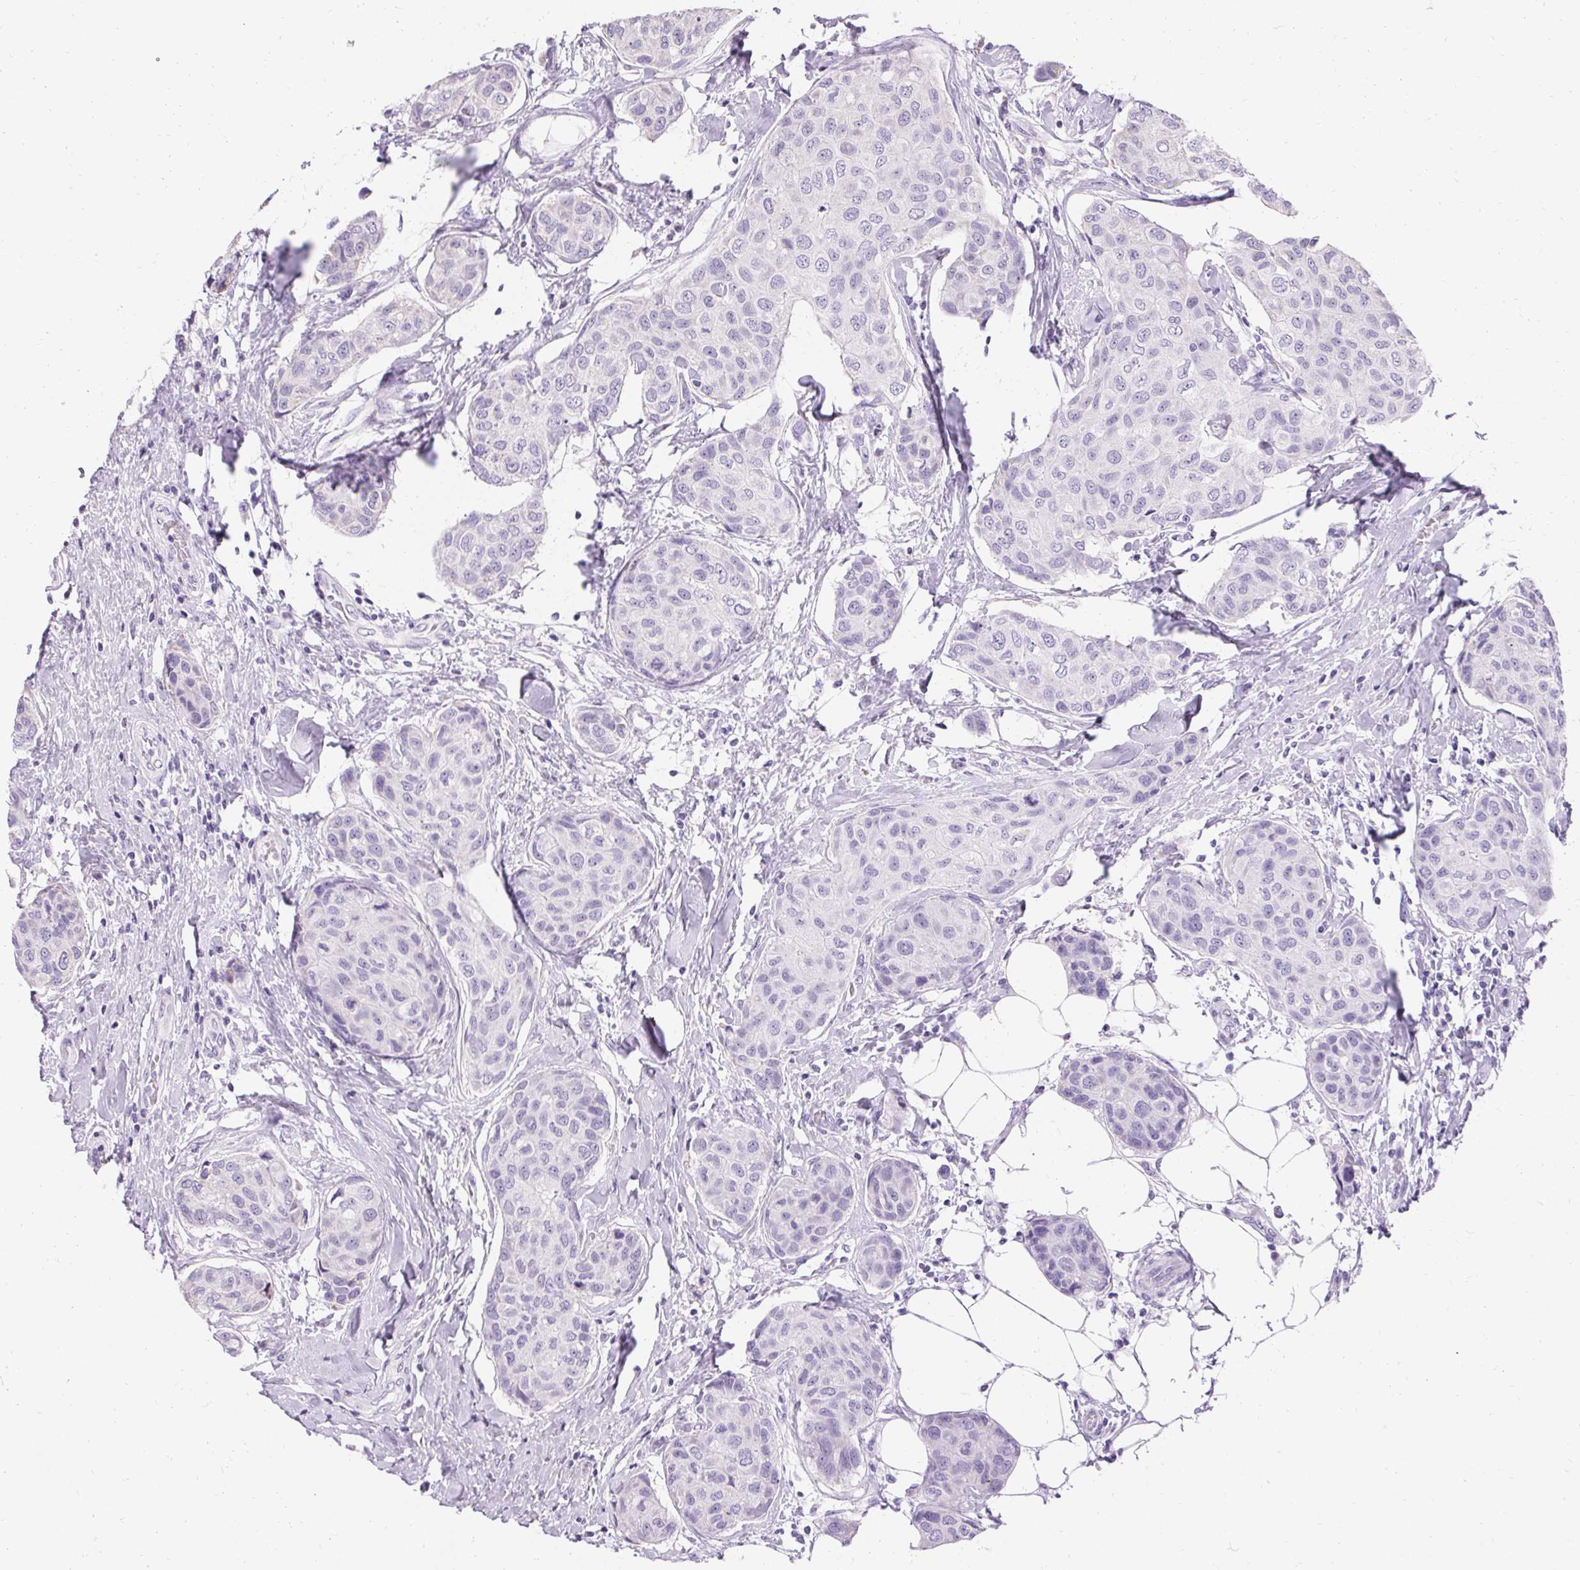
{"staining": {"intensity": "negative", "quantity": "none", "location": "none"}, "tissue": "breast cancer", "cell_type": "Tumor cells", "image_type": "cancer", "snomed": [{"axis": "morphology", "description": "Duct carcinoma"}, {"axis": "topography", "description": "Breast"}], "caption": "Immunohistochemistry (IHC) micrograph of breast cancer stained for a protein (brown), which exhibits no positivity in tumor cells.", "gene": "ASGR2", "patient": {"sex": "female", "age": 80}}